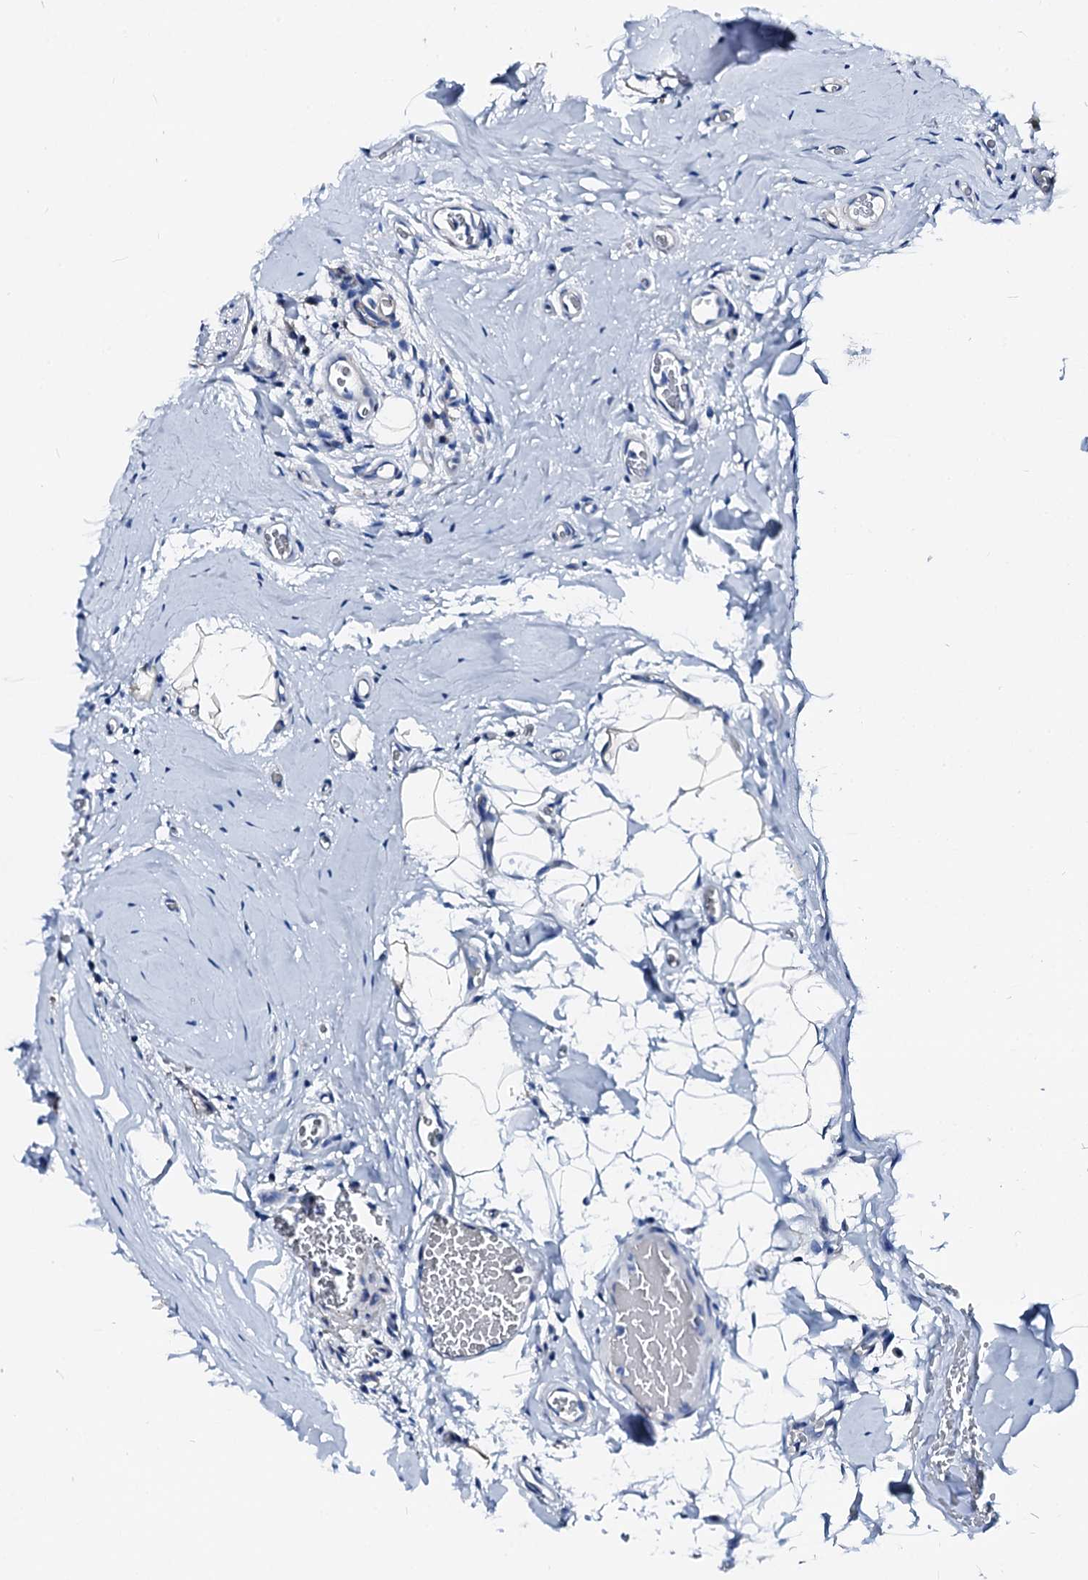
{"staining": {"intensity": "negative", "quantity": "none", "location": "none"}, "tissue": "thyroid cancer", "cell_type": "Tumor cells", "image_type": "cancer", "snomed": [{"axis": "morphology", "description": "Papillary adenocarcinoma, NOS"}, {"axis": "topography", "description": "Thyroid gland"}], "caption": "Tumor cells show no significant expression in papillary adenocarcinoma (thyroid).", "gene": "CSN2", "patient": {"sex": "male", "age": 33}}